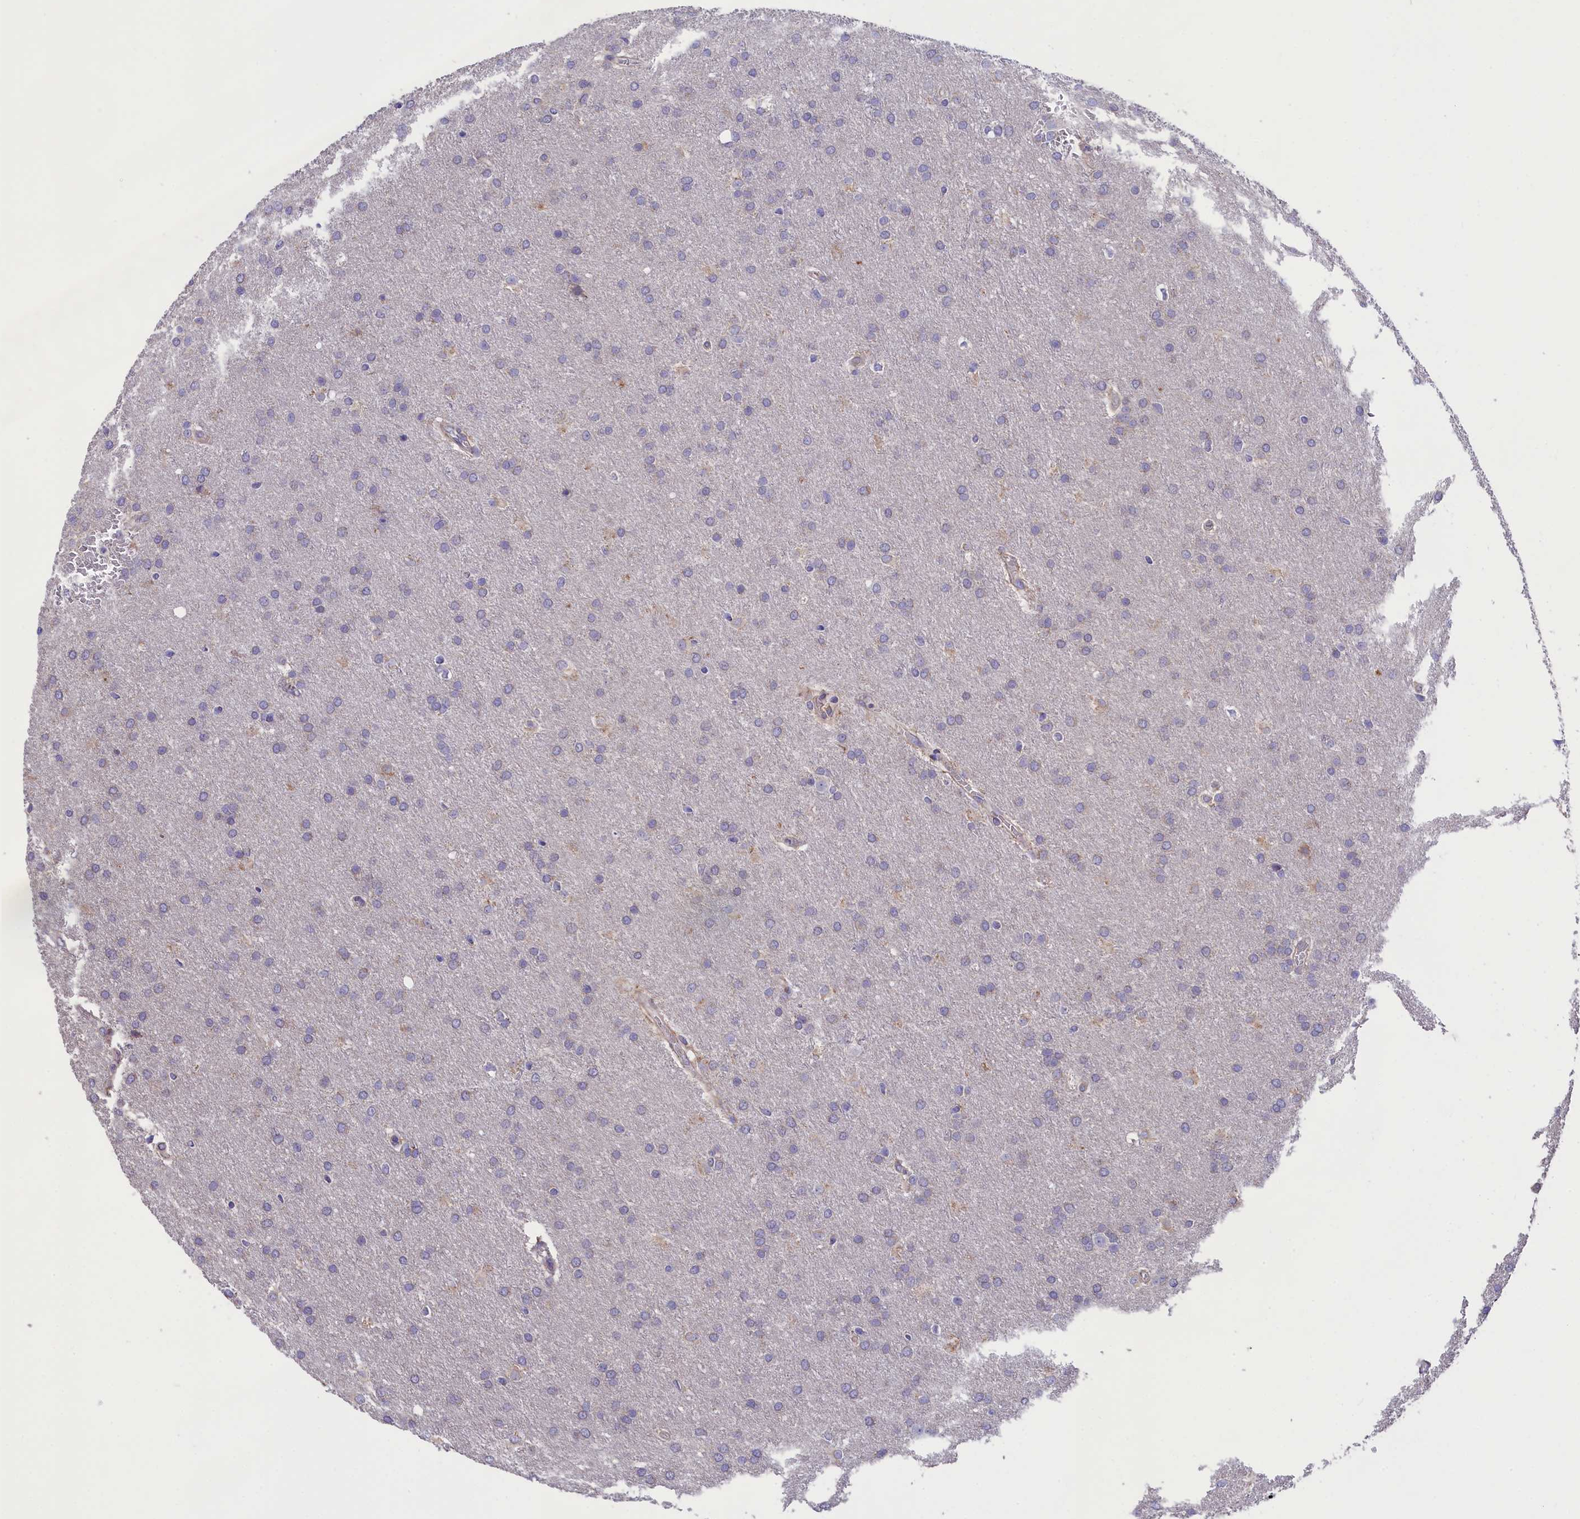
{"staining": {"intensity": "negative", "quantity": "none", "location": "none"}, "tissue": "glioma", "cell_type": "Tumor cells", "image_type": "cancer", "snomed": [{"axis": "morphology", "description": "Glioma, malignant, Low grade"}, {"axis": "topography", "description": "Brain"}], "caption": "The image shows no significant positivity in tumor cells of malignant low-grade glioma.", "gene": "CYP2U1", "patient": {"sex": "female", "age": 32}}